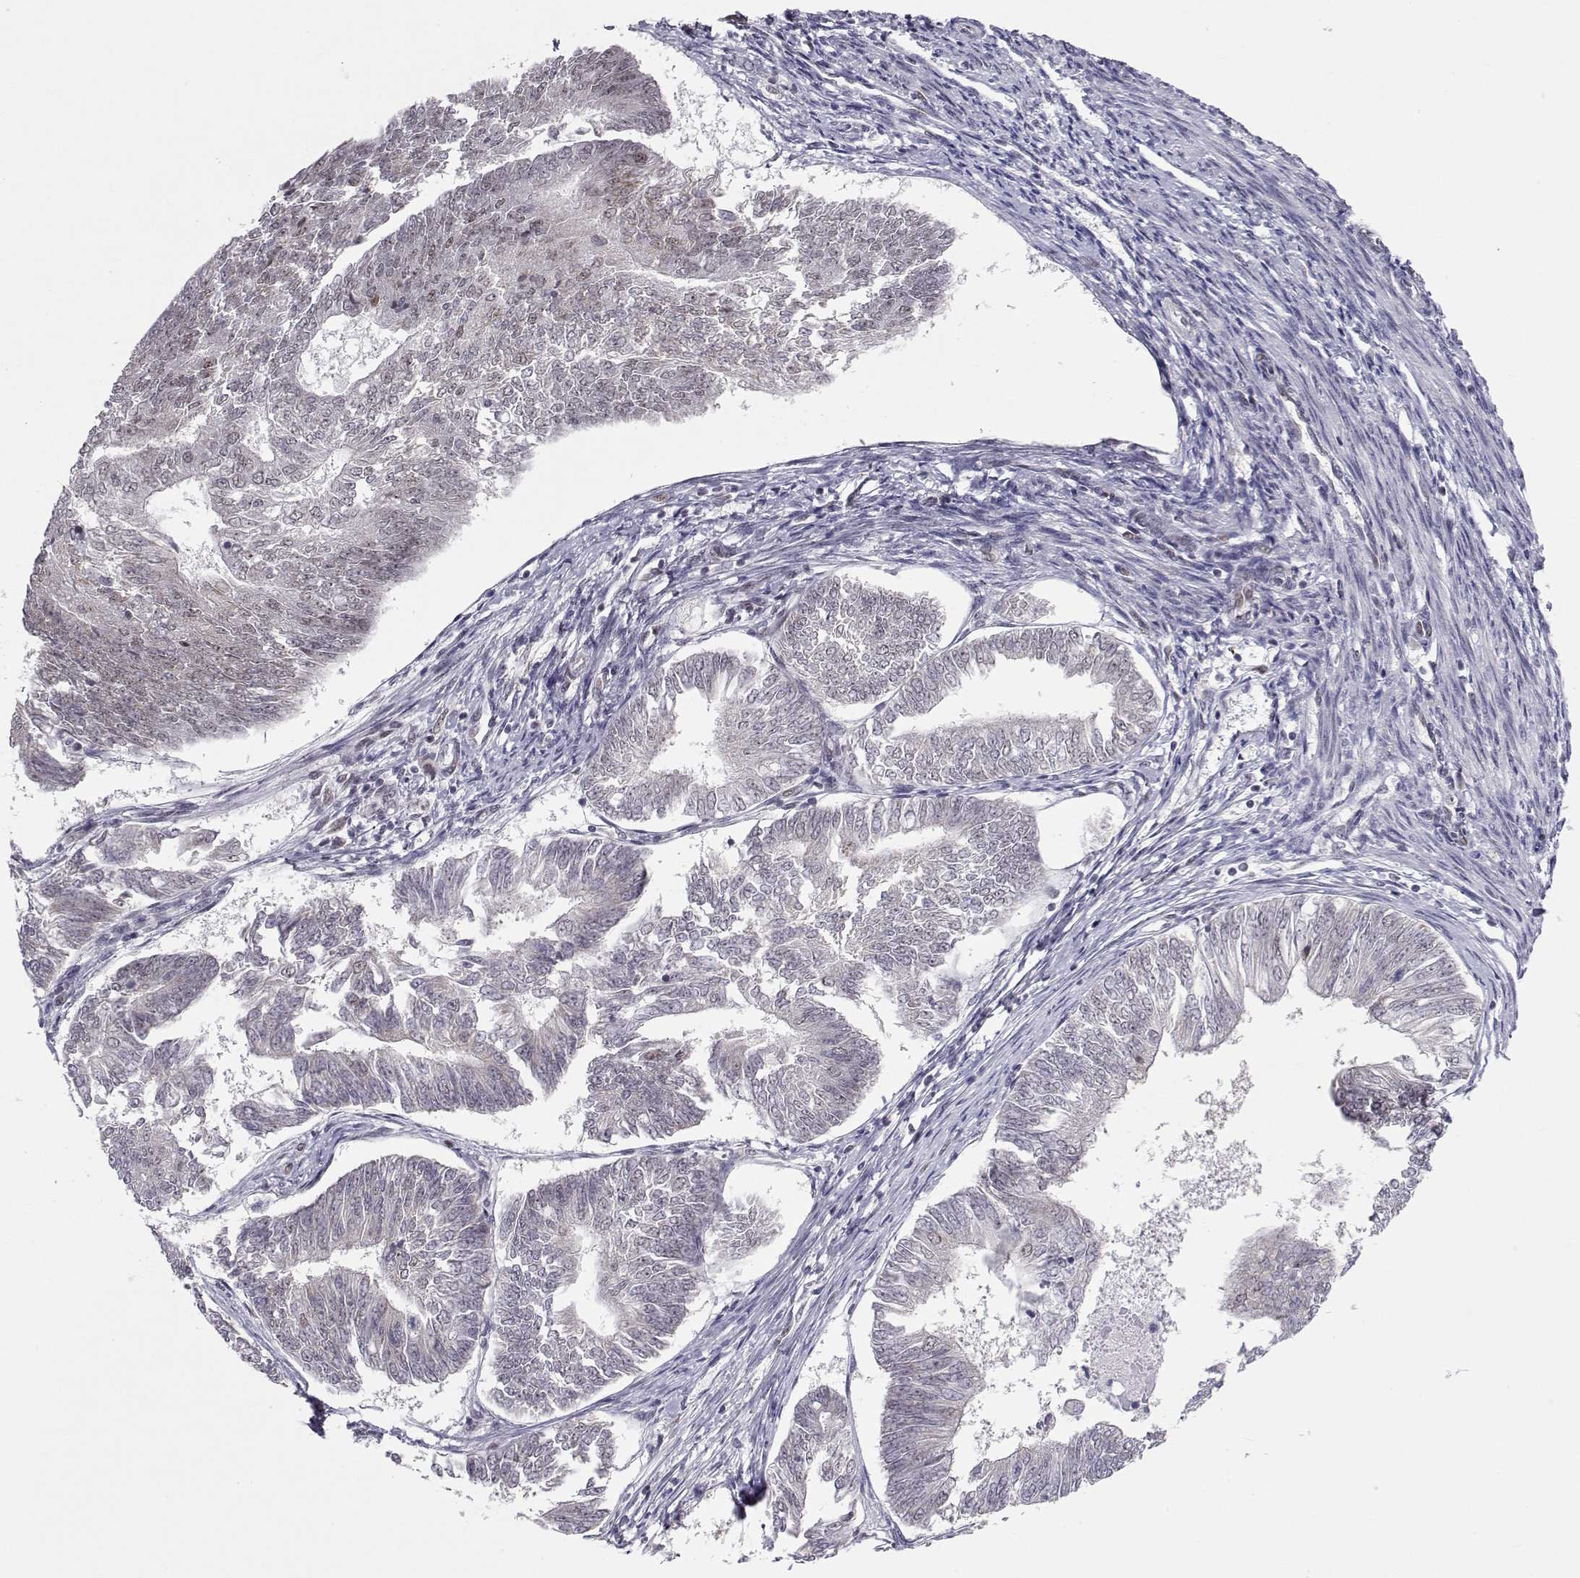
{"staining": {"intensity": "negative", "quantity": "none", "location": "none"}, "tissue": "endometrial cancer", "cell_type": "Tumor cells", "image_type": "cancer", "snomed": [{"axis": "morphology", "description": "Adenocarcinoma, NOS"}, {"axis": "topography", "description": "Endometrium"}], "caption": "Tumor cells show no significant expression in endometrial adenocarcinoma. Brightfield microscopy of IHC stained with DAB (brown) and hematoxylin (blue), captured at high magnification.", "gene": "SIX6", "patient": {"sex": "female", "age": 58}}